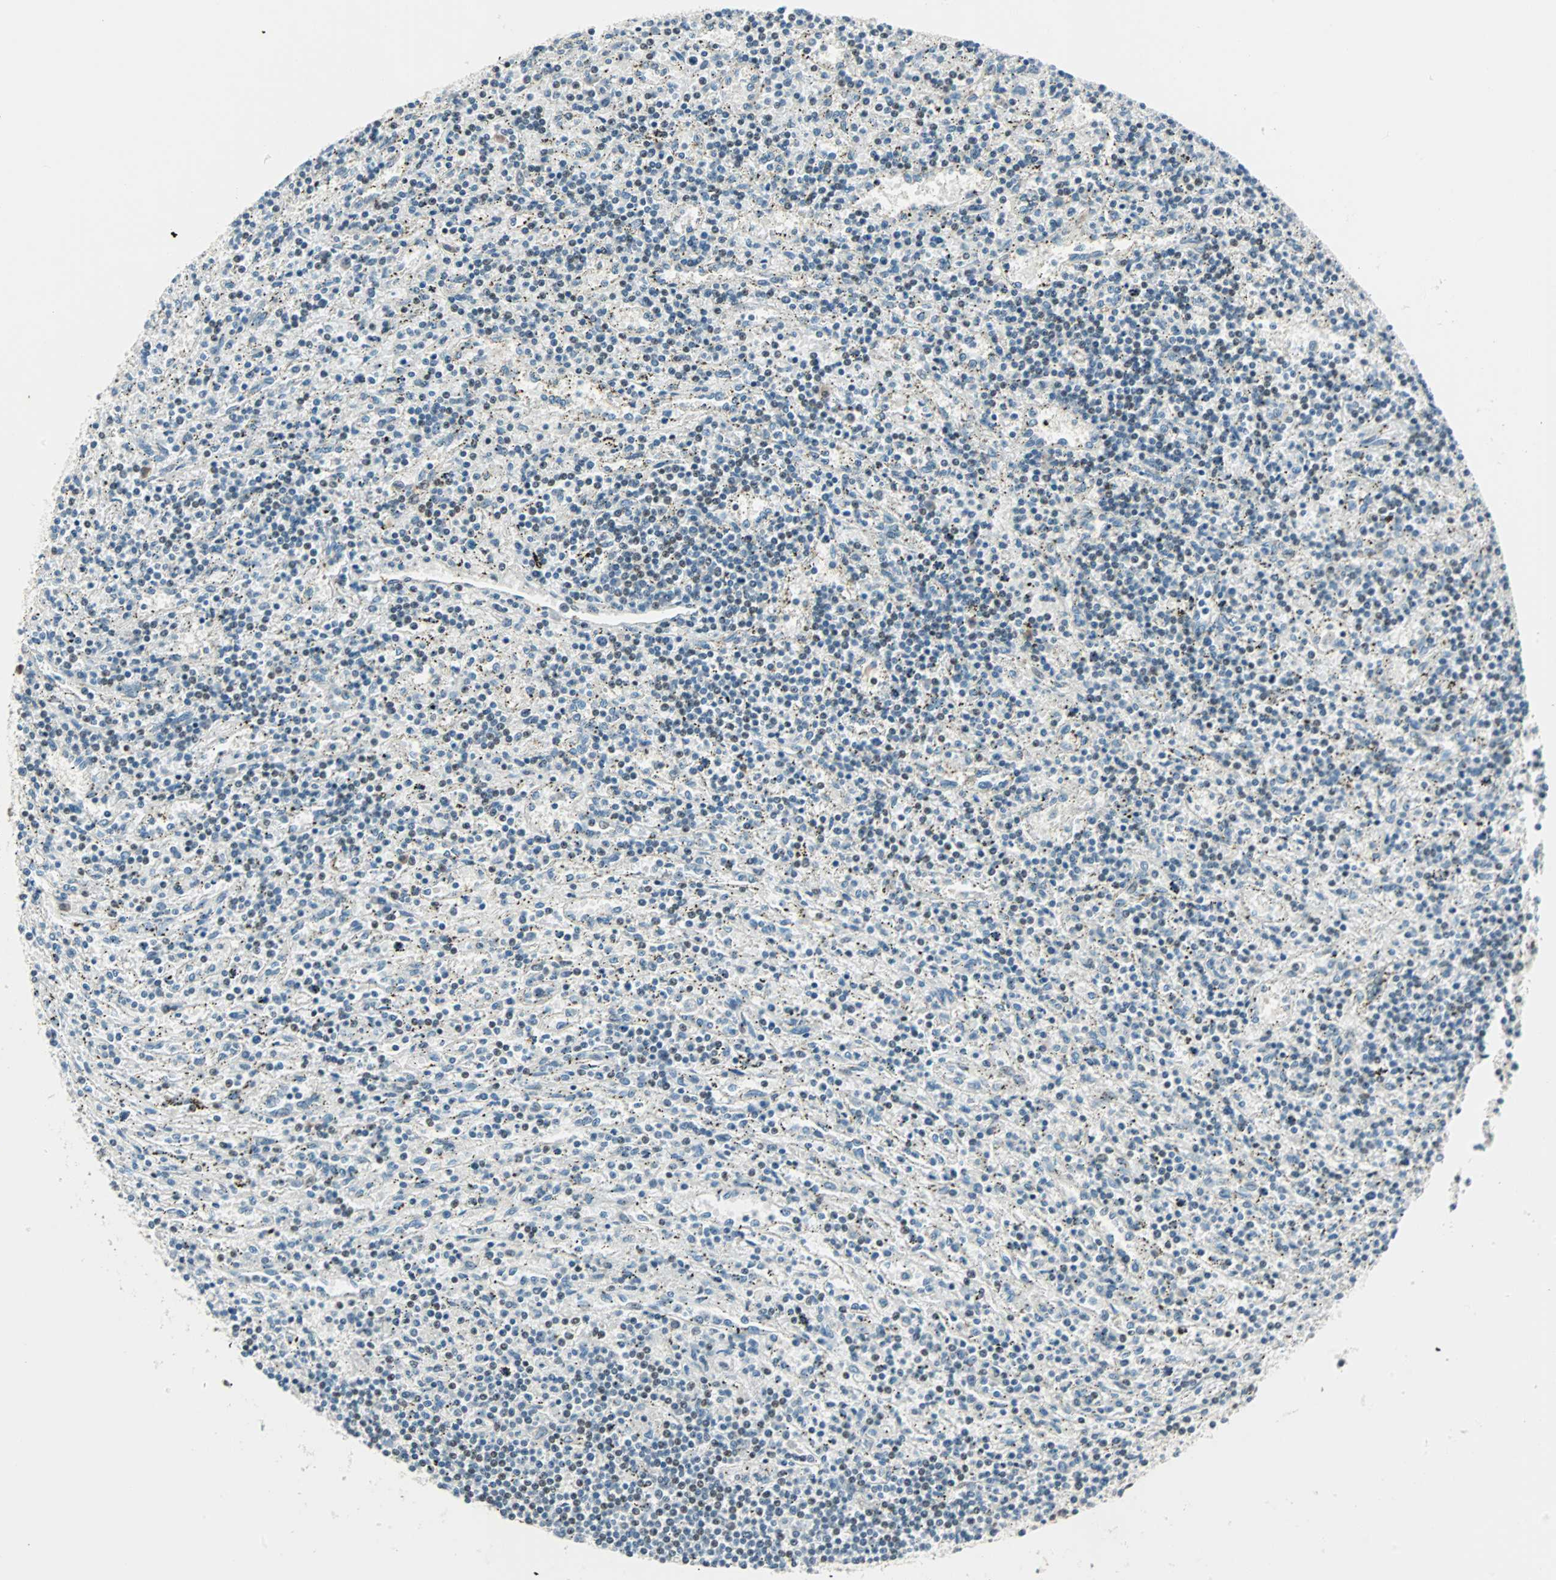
{"staining": {"intensity": "weak", "quantity": "25%-75%", "location": "nuclear"}, "tissue": "lymphoma", "cell_type": "Tumor cells", "image_type": "cancer", "snomed": [{"axis": "morphology", "description": "Malignant lymphoma, non-Hodgkin's type, Low grade"}, {"axis": "topography", "description": "Spleen"}], "caption": "A high-resolution histopathology image shows immunohistochemistry (IHC) staining of malignant lymphoma, non-Hodgkin's type (low-grade), which displays weak nuclear staining in approximately 25%-75% of tumor cells.", "gene": "SIN3A", "patient": {"sex": "male", "age": 76}}